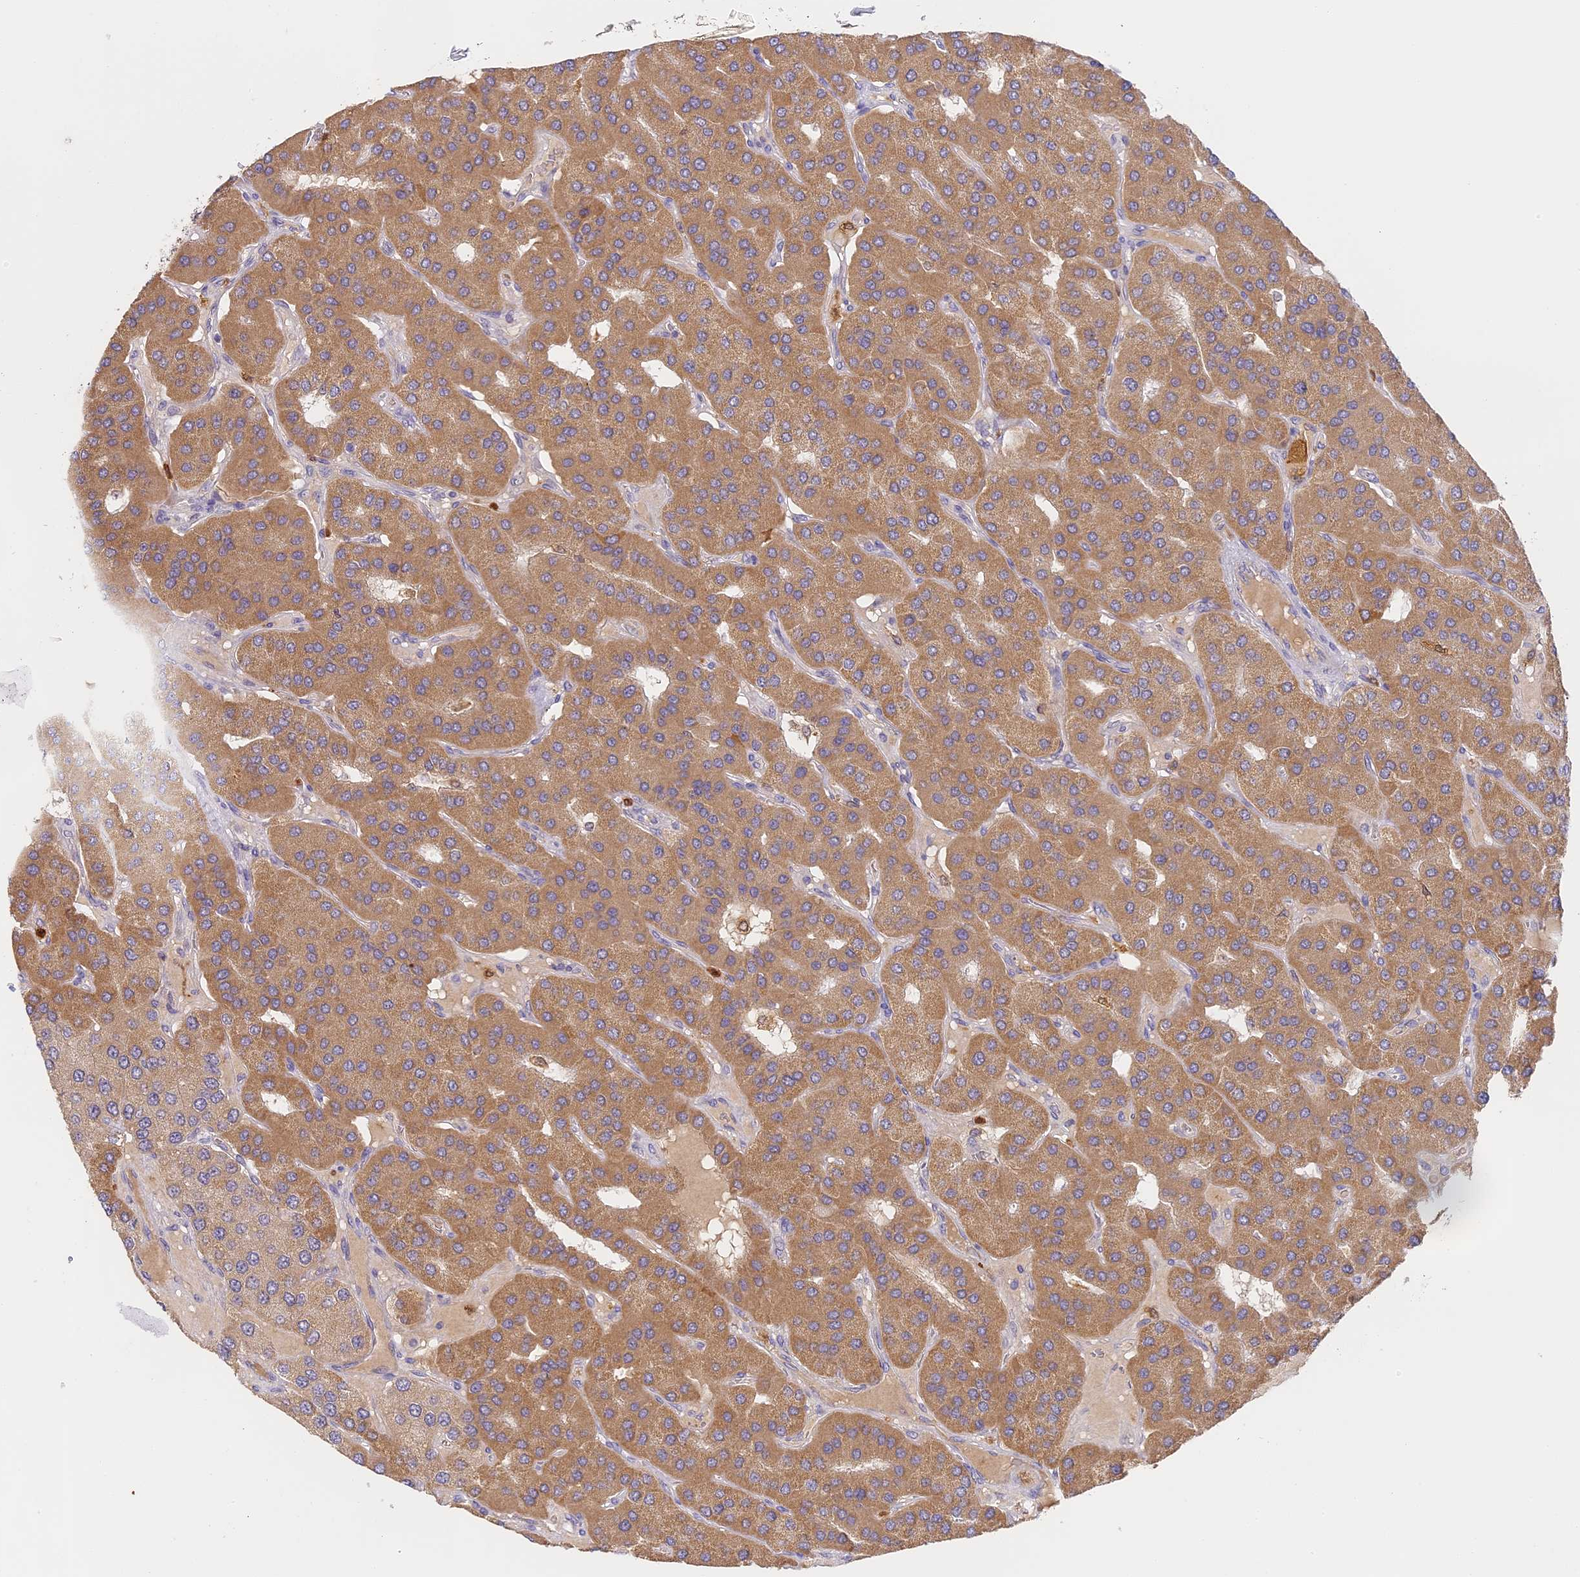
{"staining": {"intensity": "moderate", "quantity": ">75%", "location": "cytoplasmic/membranous"}, "tissue": "parathyroid gland", "cell_type": "Glandular cells", "image_type": "normal", "snomed": [{"axis": "morphology", "description": "Normal tissue, NOS"}, {"axis": "morphology", "description": "Adenoma, NOS"}, {"axis": "topography", "description": "Parathyroid gland"}], "caption": "About >75% of glandular cells in unremarkable human parathyroid gland demonstrate moderate cytoplasmic/membranous protein staining as visualized by brown immunohistochemical staining.", "gene": "NCF4", "patient": {"sex": "female", "age": 86}}